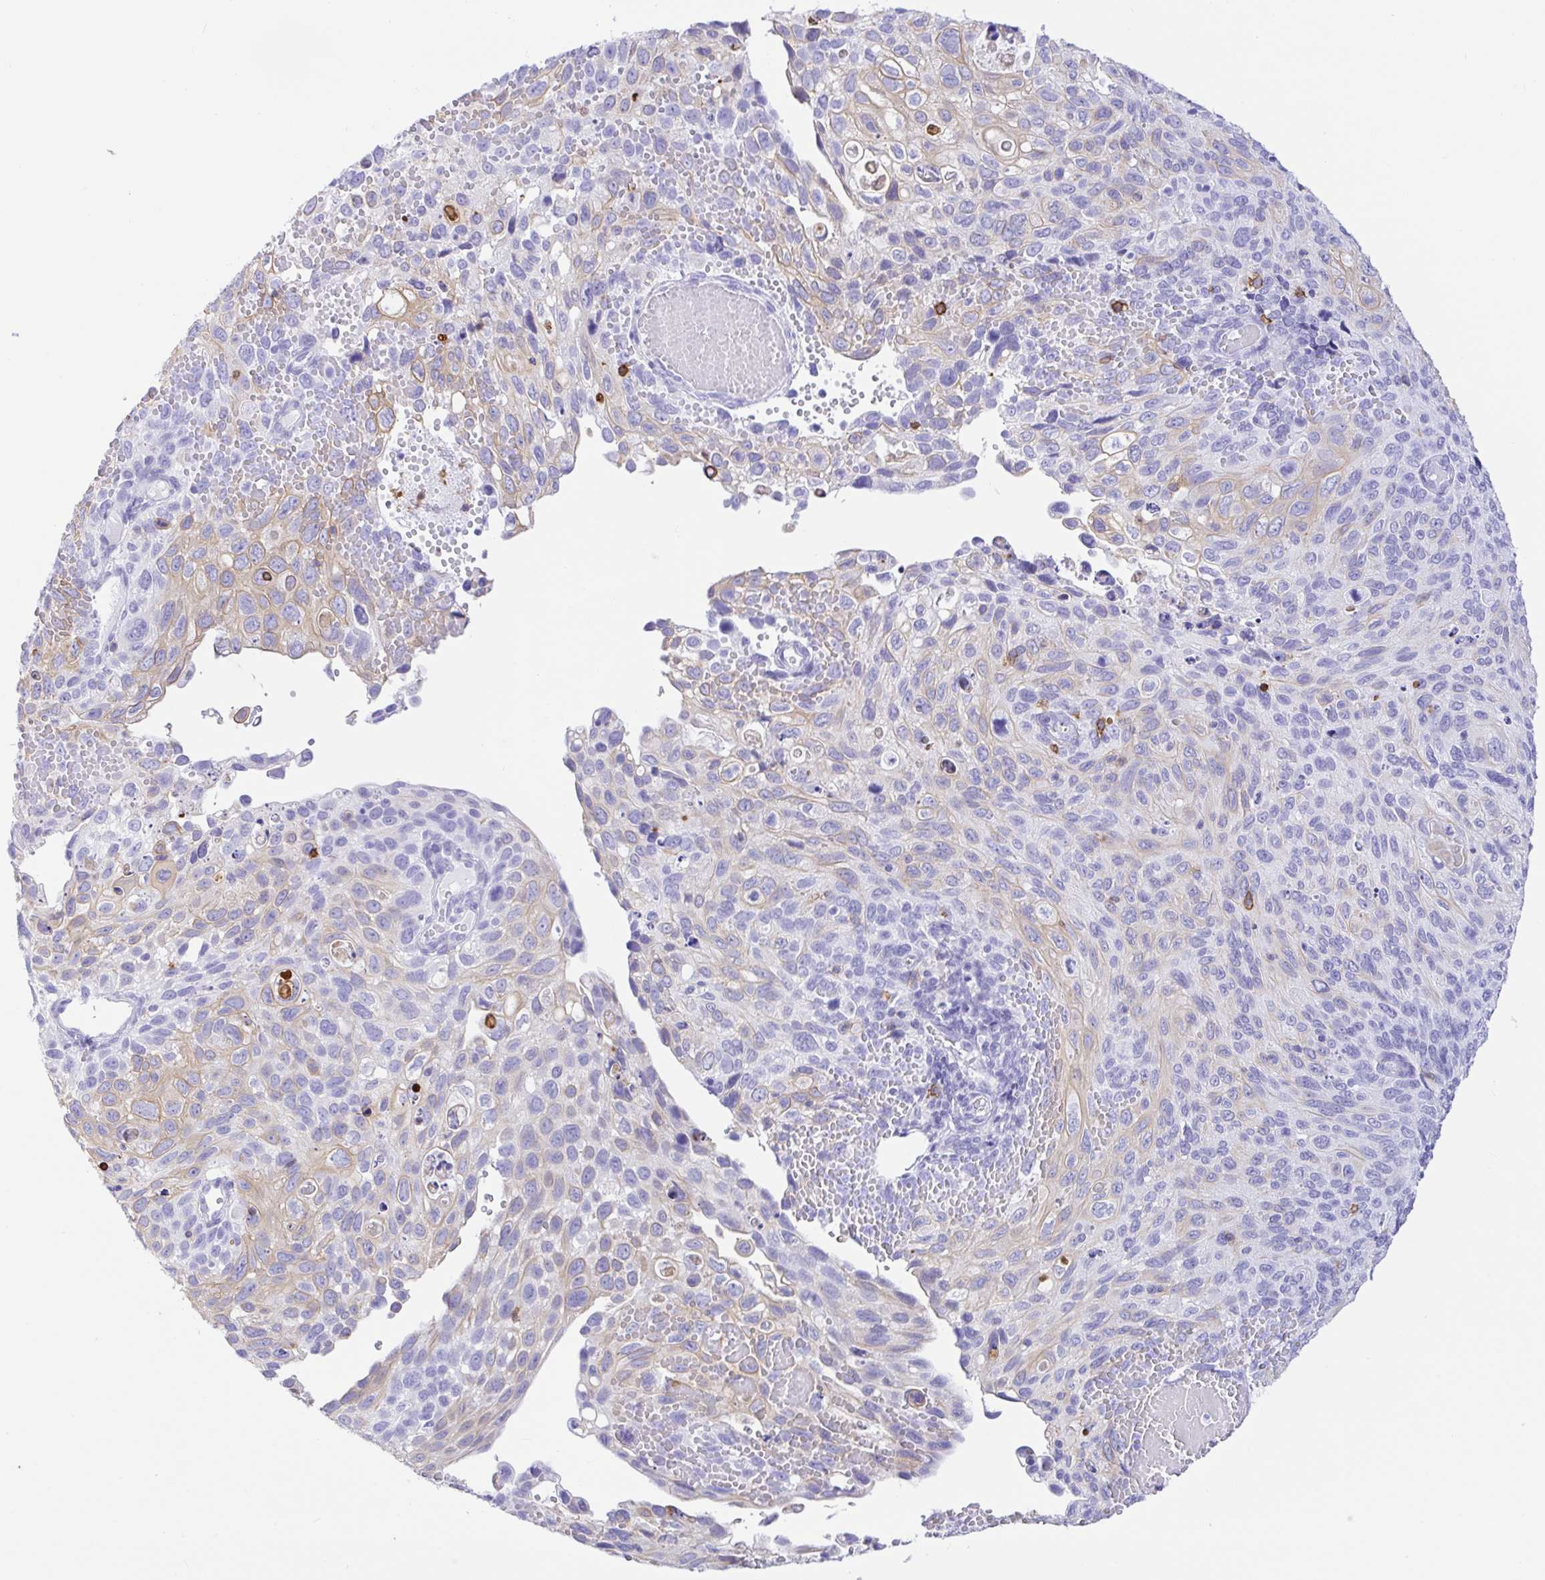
{"staining": {"intensity": "weak", "quantity": "<25%", "location": "cytoplasmic/membranous"}, "tissue": "cervical cancer", "cell_type": "Tumor cells", "image_type": "cancer", "snomed": [{"axis": "morphology", "description": "Squamous cell carcinoma, NOS"}, {"axis": "topography", "description": "Cervix"}], "caption": "Immunohistochemical staining of cervical squamous cell carcinoma demonstrates no significant expression in tumor cells.", "gene": "CD5", "patient": {"sex": "female", "age": 70}}